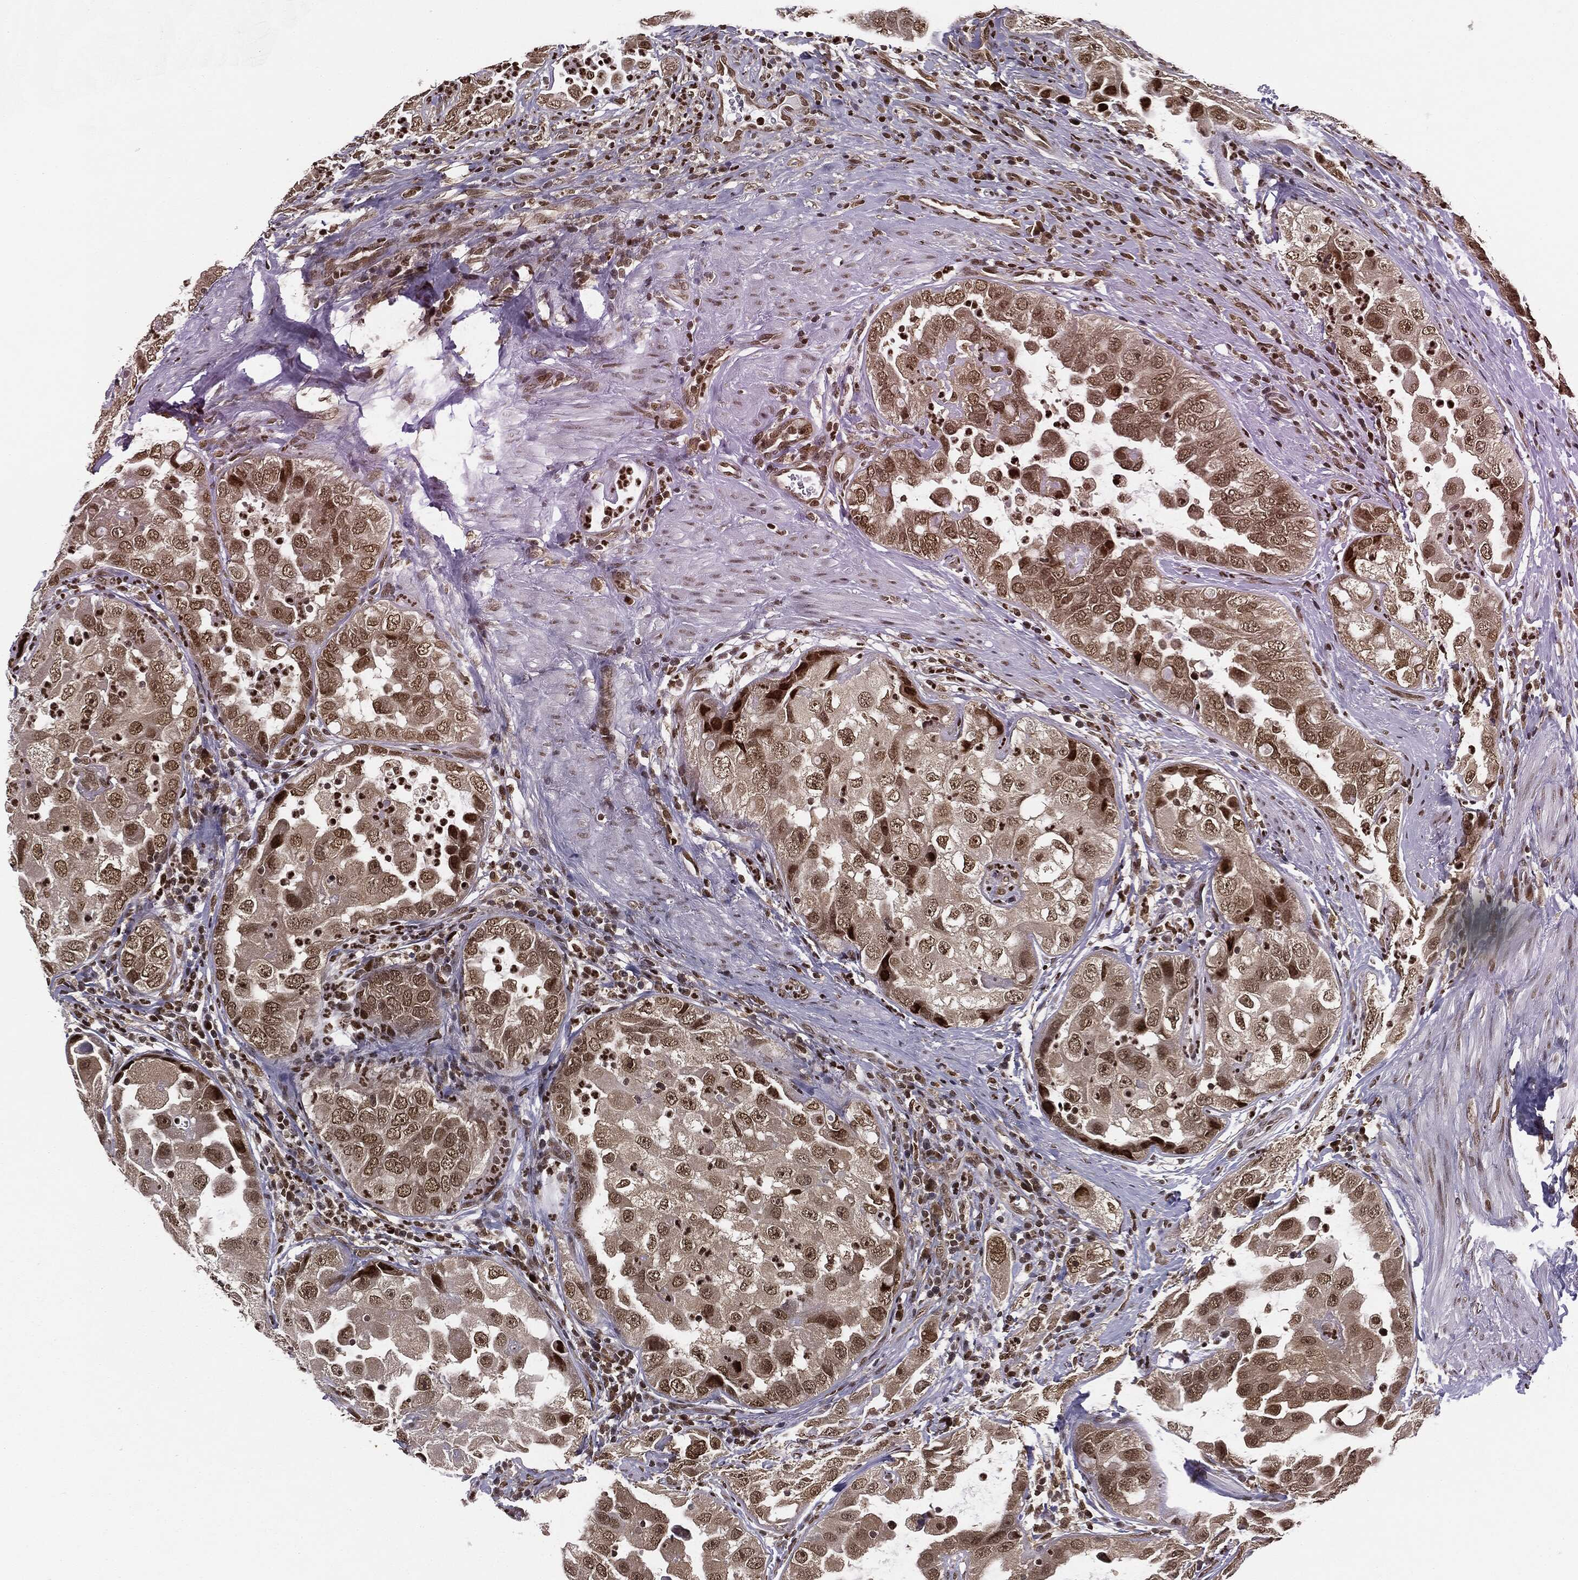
{"staining": {"intensity": "moderate", "quantity": ">75%", "location": "cytoplasmic/membranous,nuclear"}, "tissue": "urothelial cancer", "cell_type": "Tumor cells", "image_type": "cancer", "snomed": [{"axis": "morphology", "description": "Urothelial carcinoma, High grade"}, {"axis": "topography", "description": "Urinary bladder"}], "caption": "Urothelial carcinoma (high-grade) stained with DAB immunohistochemistry (IHC) displays medium levels of moderate cytoplasmic/membranous and nuclear positivity in about >75% of tumor cells.", "gene": "TBC1D22A", "patient": {"sex": "female", "age": 41}}